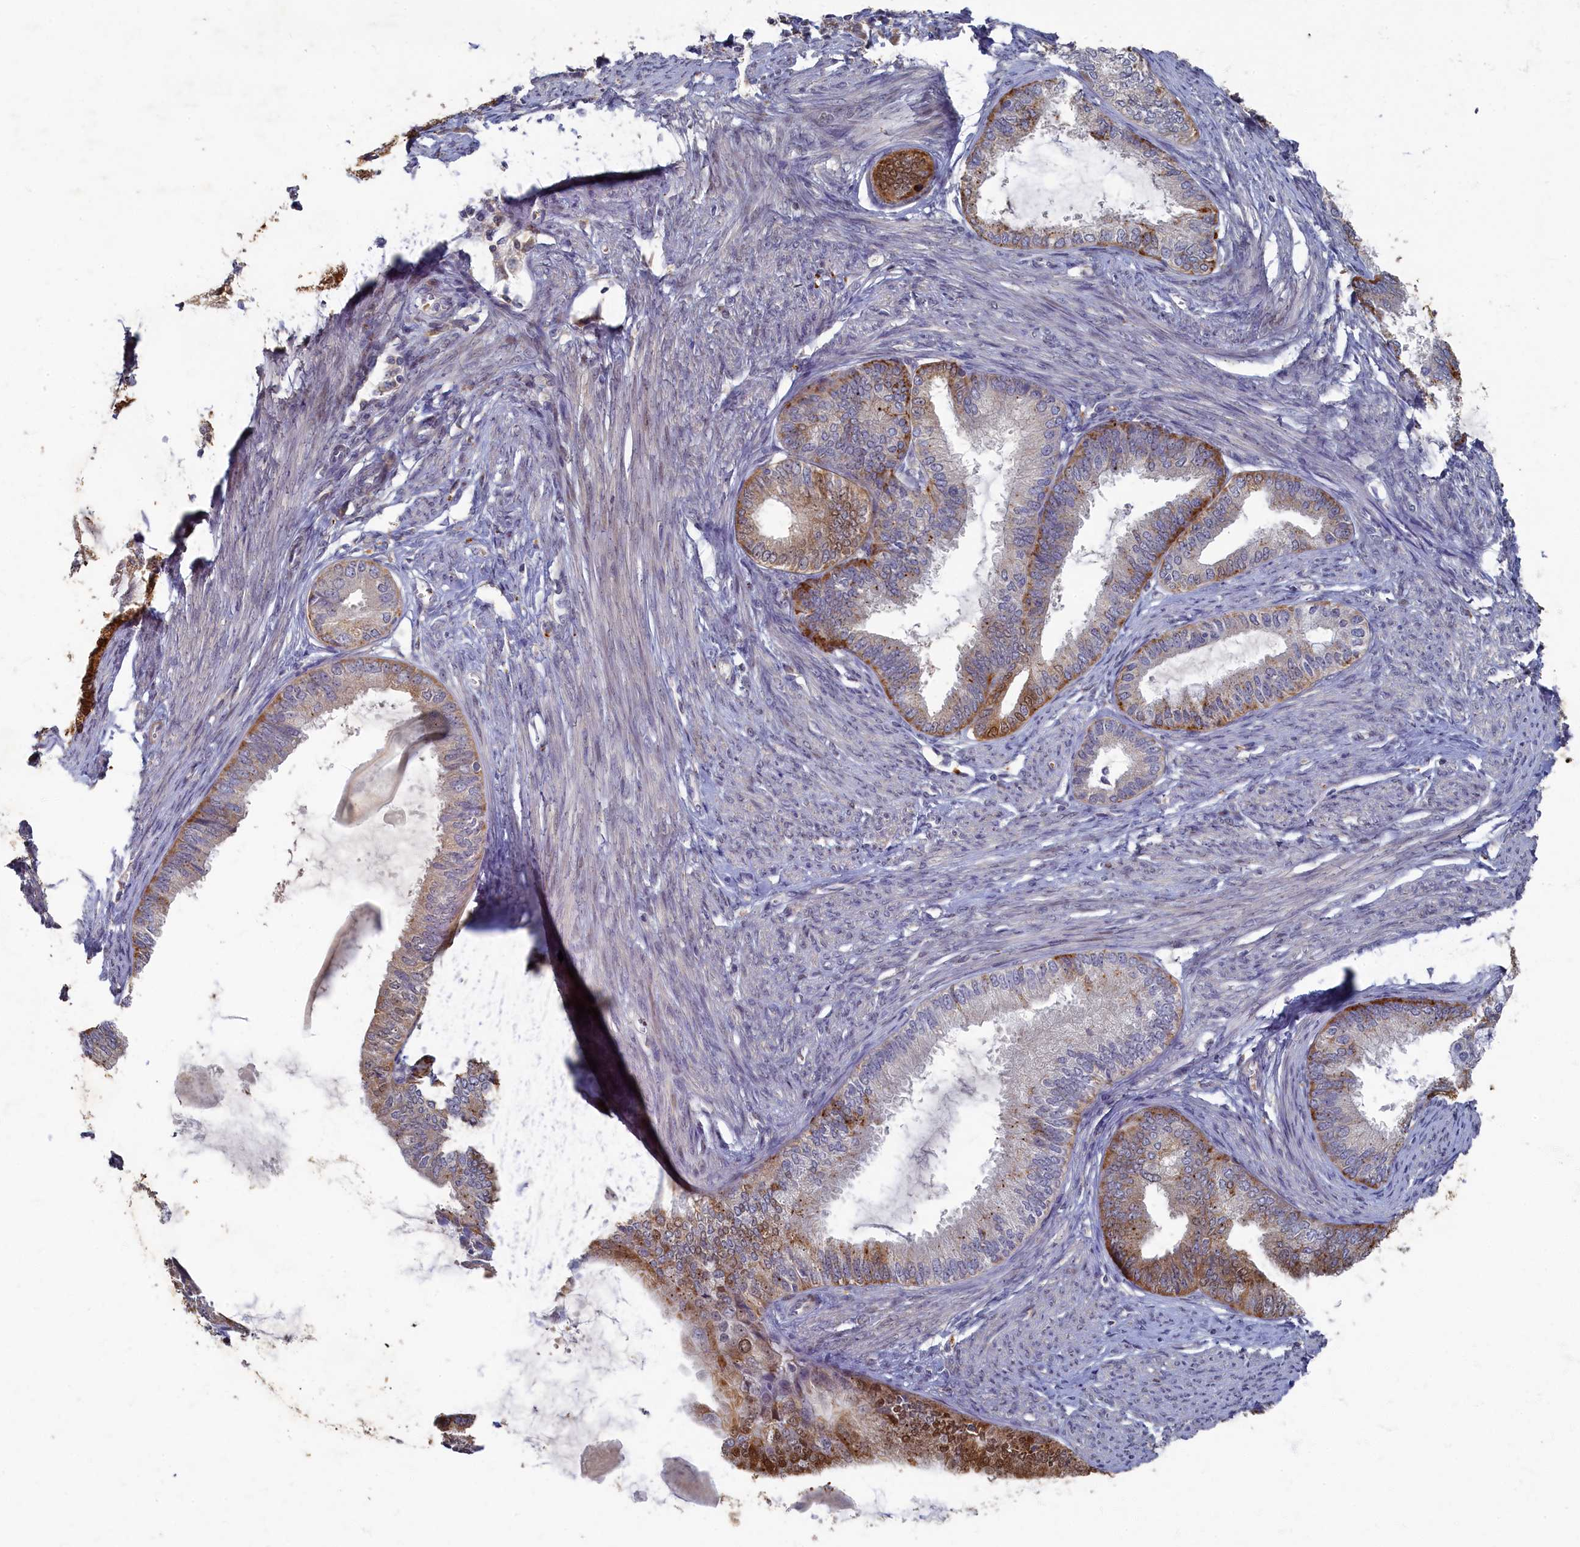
{"staining": {"intensity": "moderate", "quantity": "25%-75%", "location": "cytoplasmic/membranous"}, "tissue": "endometrial cancer", "cell_type": "Tumor cells", "image_type": "cancer", "snomed": [{"axis": "morphology", "description": "Adenocarcinoma, NOS"}, {"axis": "topography", "description": "Endometrium"}], "caption": "Protein expression analysis of endometrial adenocarcinoma reveals moderate cytoplasmic/membranous positivity in about 25%-75% of tumor cells.", "gene": "HUNK", "patient": {"sex": "female", "age": 86}}